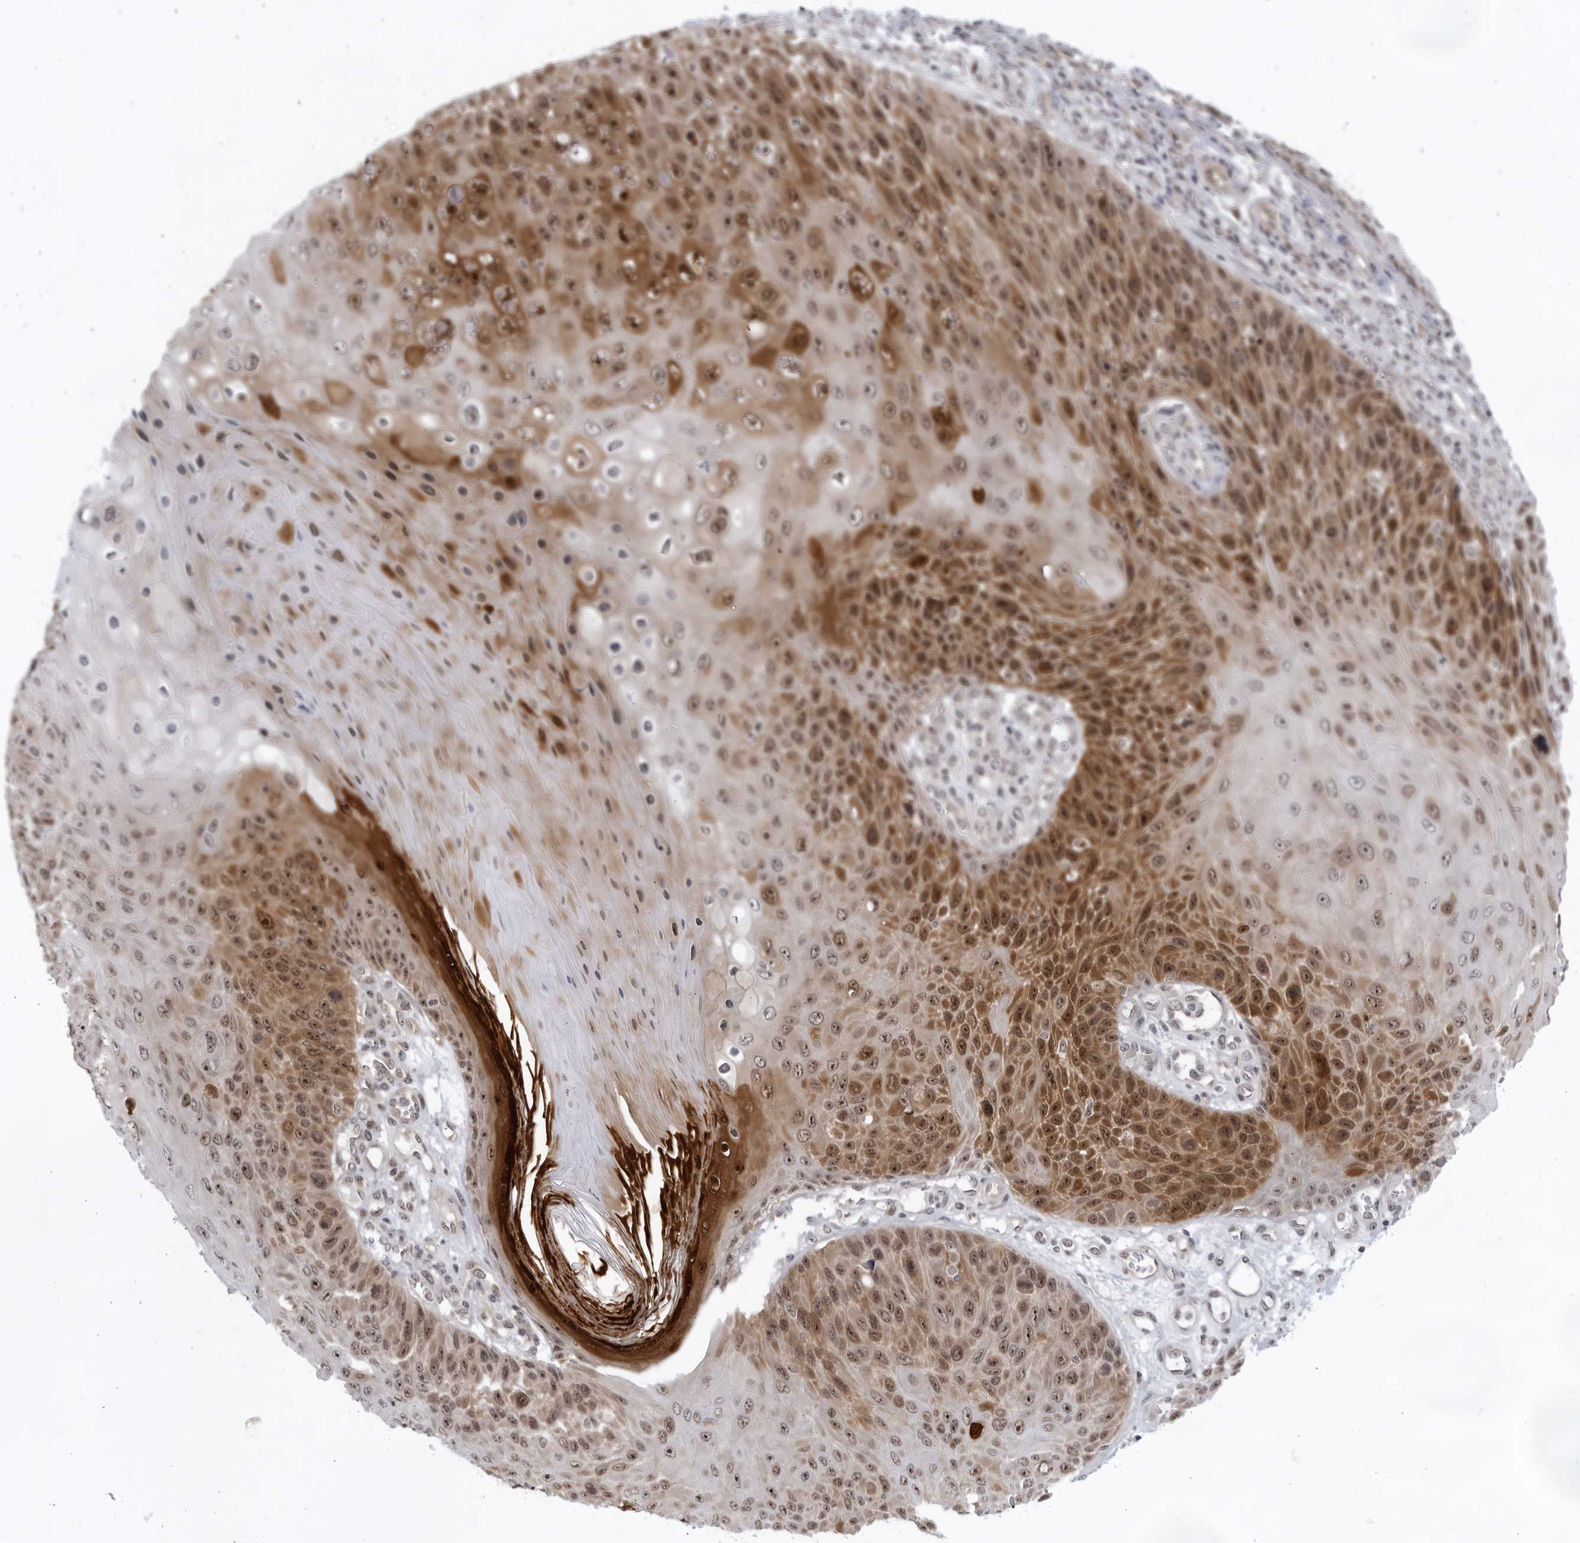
{"staining": {"intensity": "strong", "quantity": "25%-75%", "location": "cytoplasmic/membranous,nuclear"}, "tissue": "skin cancer", "cell_type": "Tumor cells", "image_type": "cancer", "snomed": [{"axis": "morphology", "description": "Squamous cell carcinoma, NOS"}, {"axis": "topography", "description": "Skin"}], "caption": "A micrograph of human squamous cell carcinoma (skin) stained for a protein reveals strong cytoplasmic/membranous and nuclear brown staining in tumor cells.", "gene": "ITGB3BP", "patient": {"sex": "female", "age": 88}}